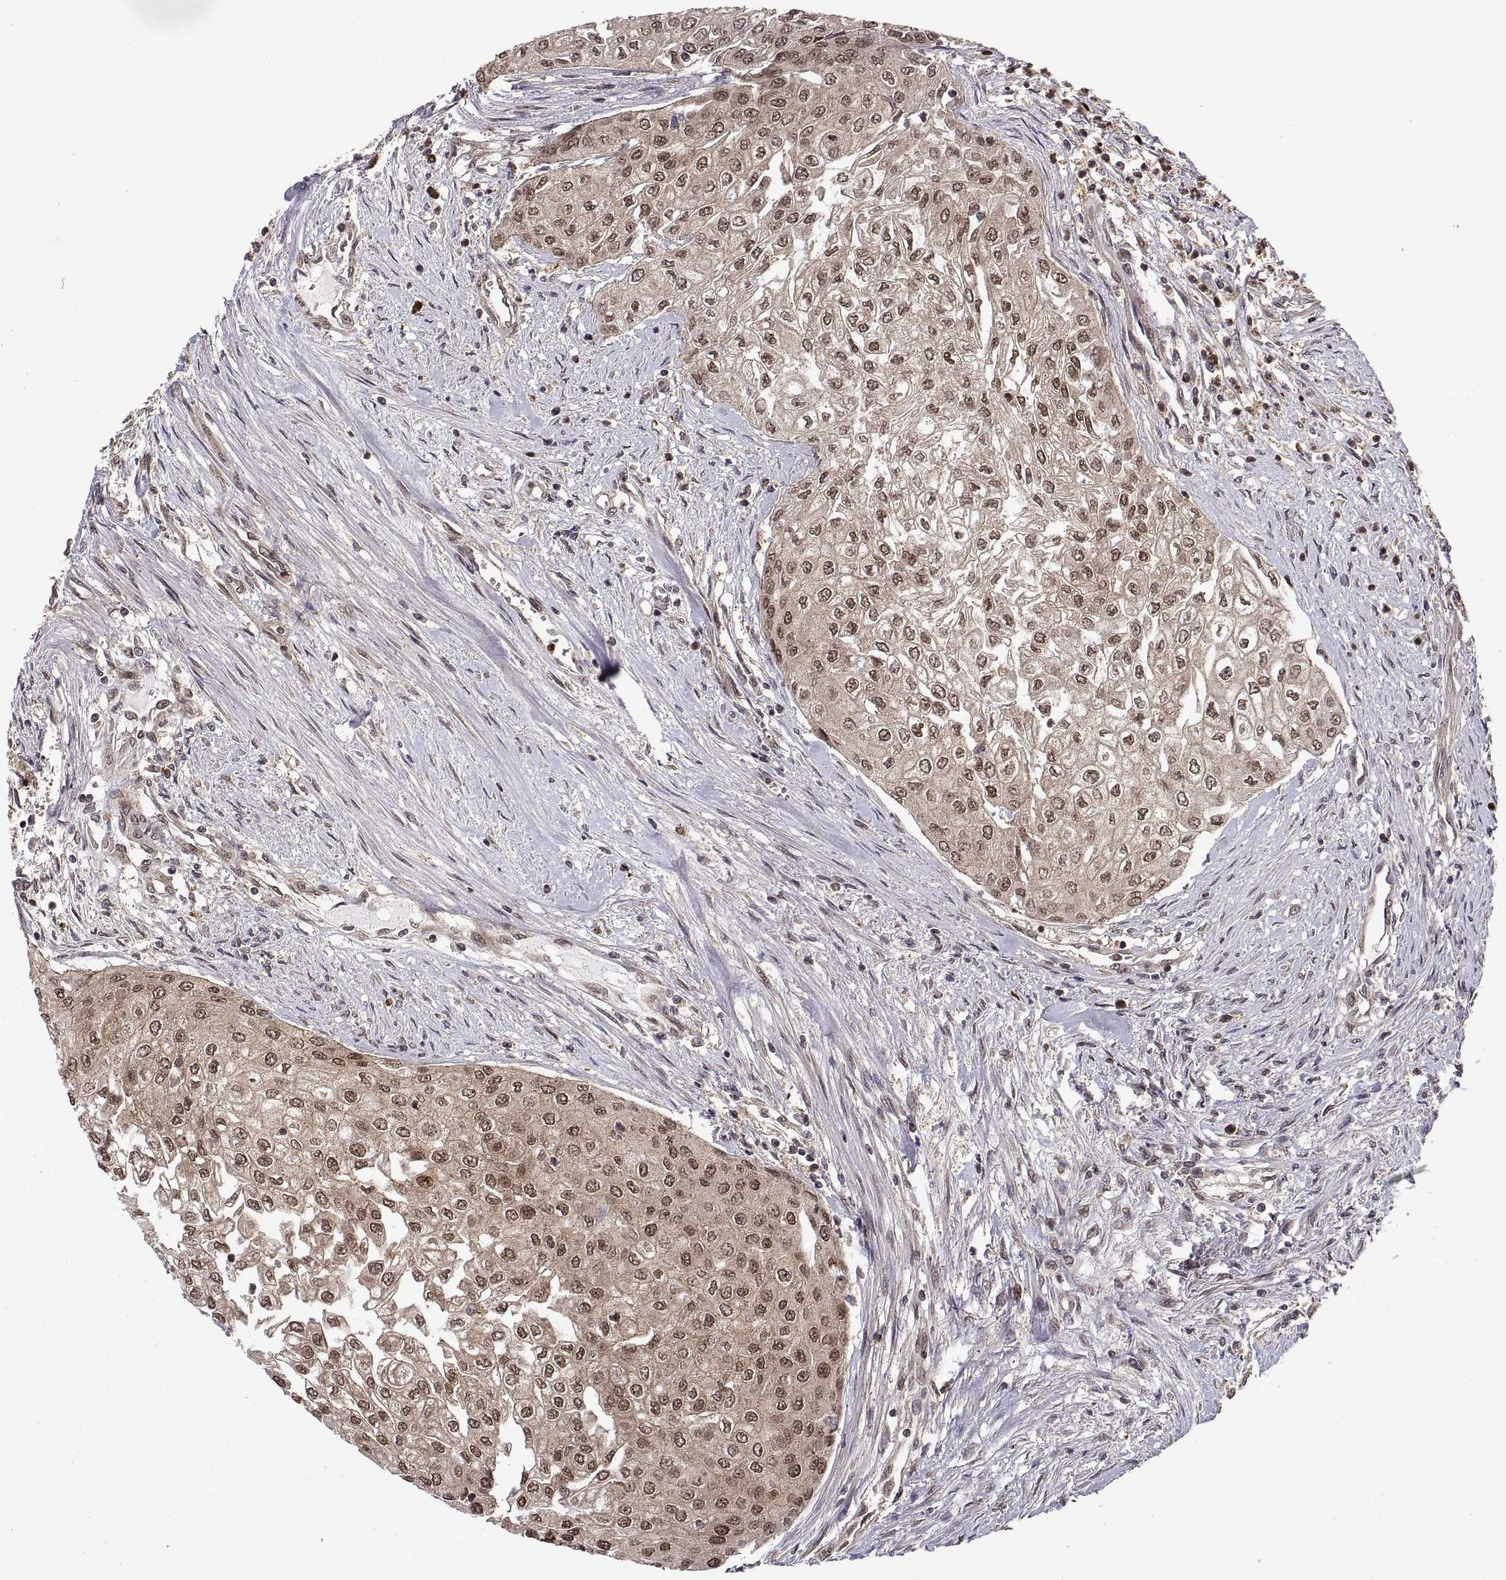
{"staining": {"intensity": "weak", "quantity": ">75%", "location": "cytoplasmic/membranous,nuclear"}, "tissue": "urothelial cancer", "cell_type": "Tumor cells", "image_type": "cancer", "snomed": [{"axis": "morphology", "description": "Urothelial carcinoma, High grade"}, {"axis": "topography", "description": "Urinary bladder"}], "caption": "A high-resolution image shows IHC staining of urothelial cancer, which reveals weak cytoplasmic/membranous and nuclear expression in approximately >75% of tumor cells.", "gene": "ZNRF2", "patient": {"sex": "male", "age": 62}}